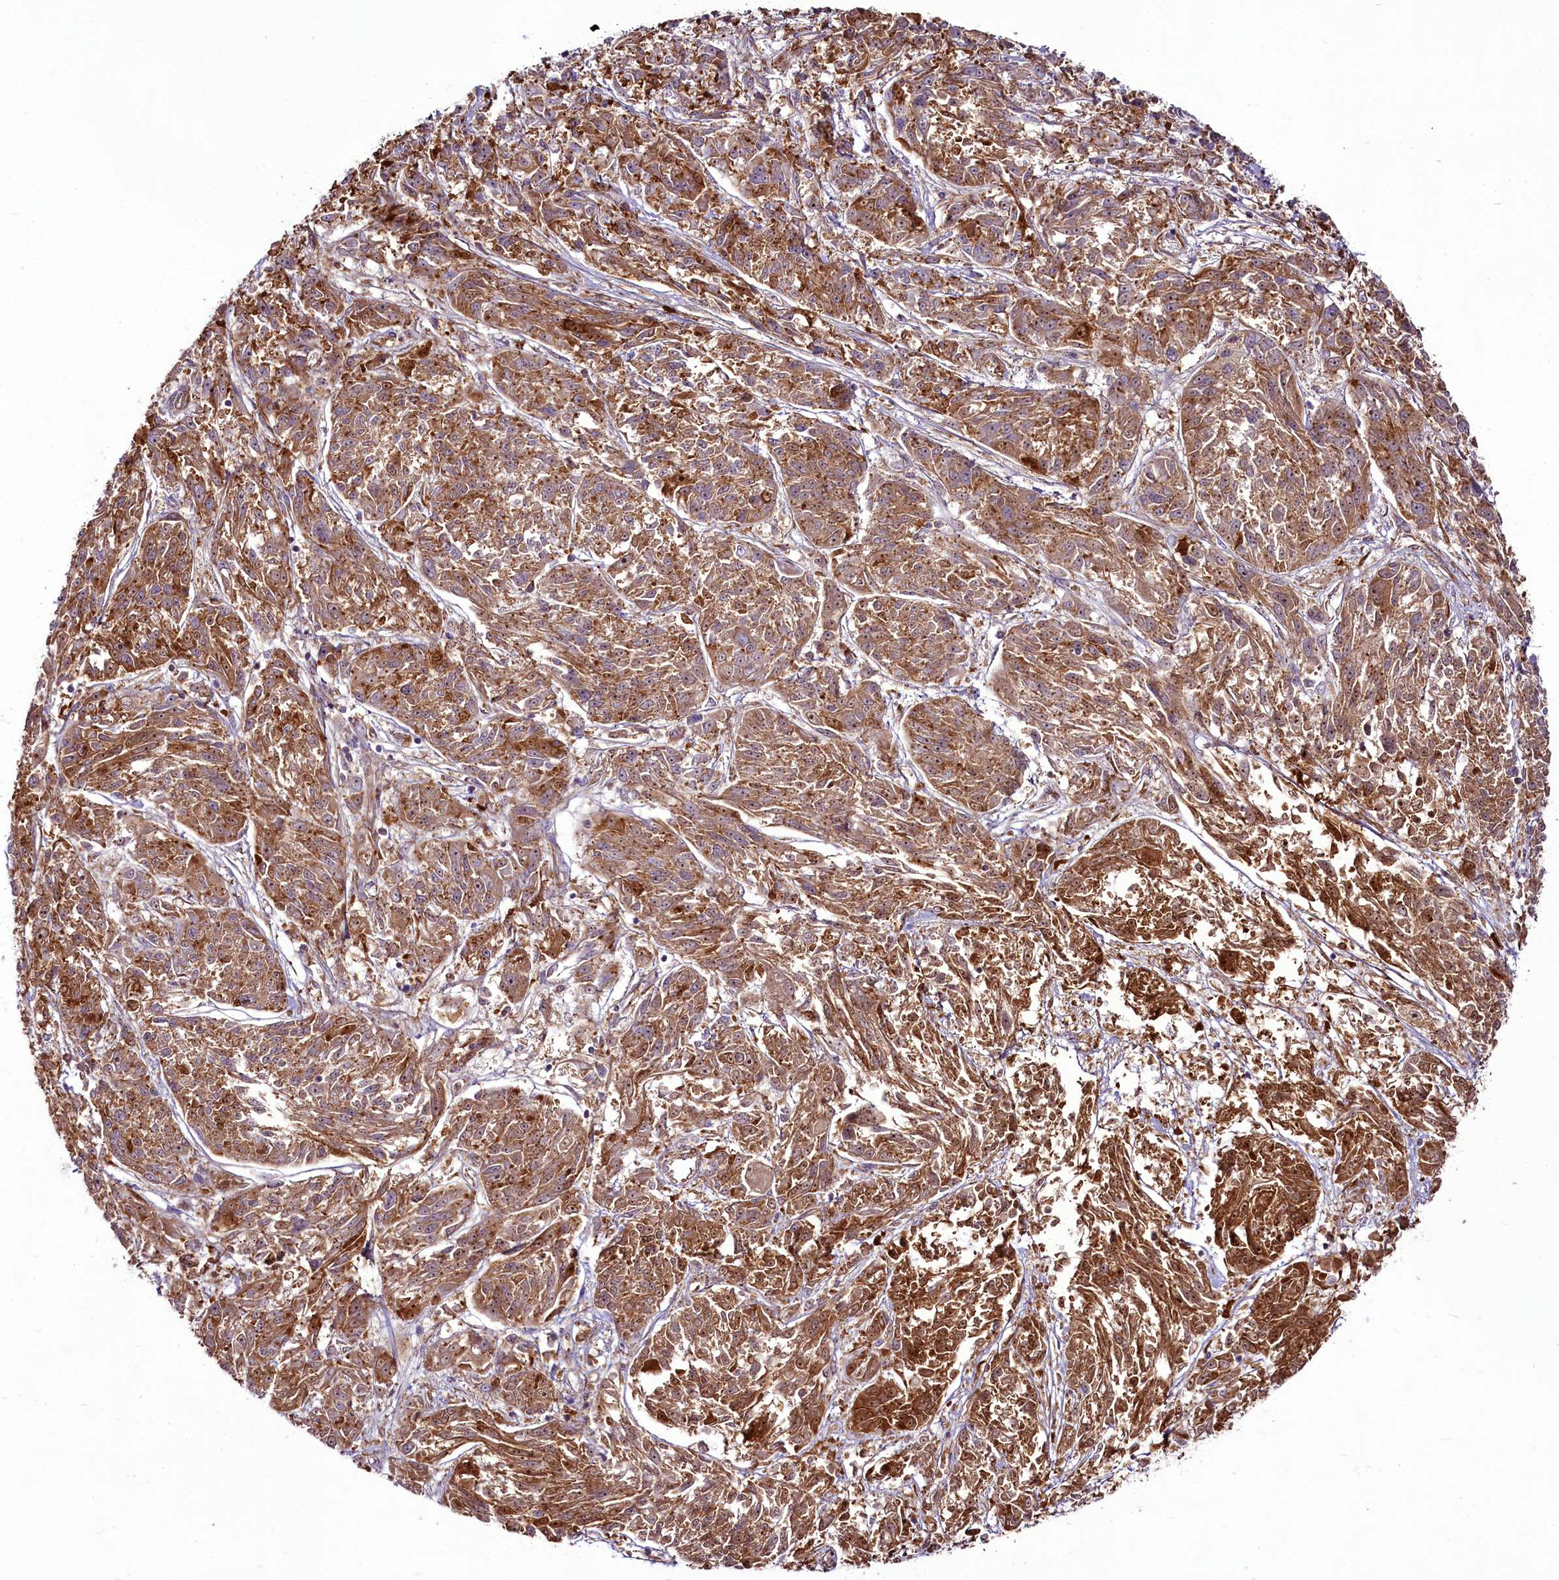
{"staining": {"intensity": "moderate", "quantity": ">75%", "location": "cytoplasmic/membranous"}, "tissue": "melanoma", "cell_type": "Tumor cells", "image_type": "cancer", "snomed": [{"axis": "morphology", "description": "Malignant melanoma, NOS"}, {"axis": "topography", "description": "Skin"}], "caption": "Malignant melanoma stained for a protein exhibits moderate cytoplasmic/membranous positivity in tumor cells.", "gene": "RSBN1", "patient": {"sex": "male", "age": 53}}